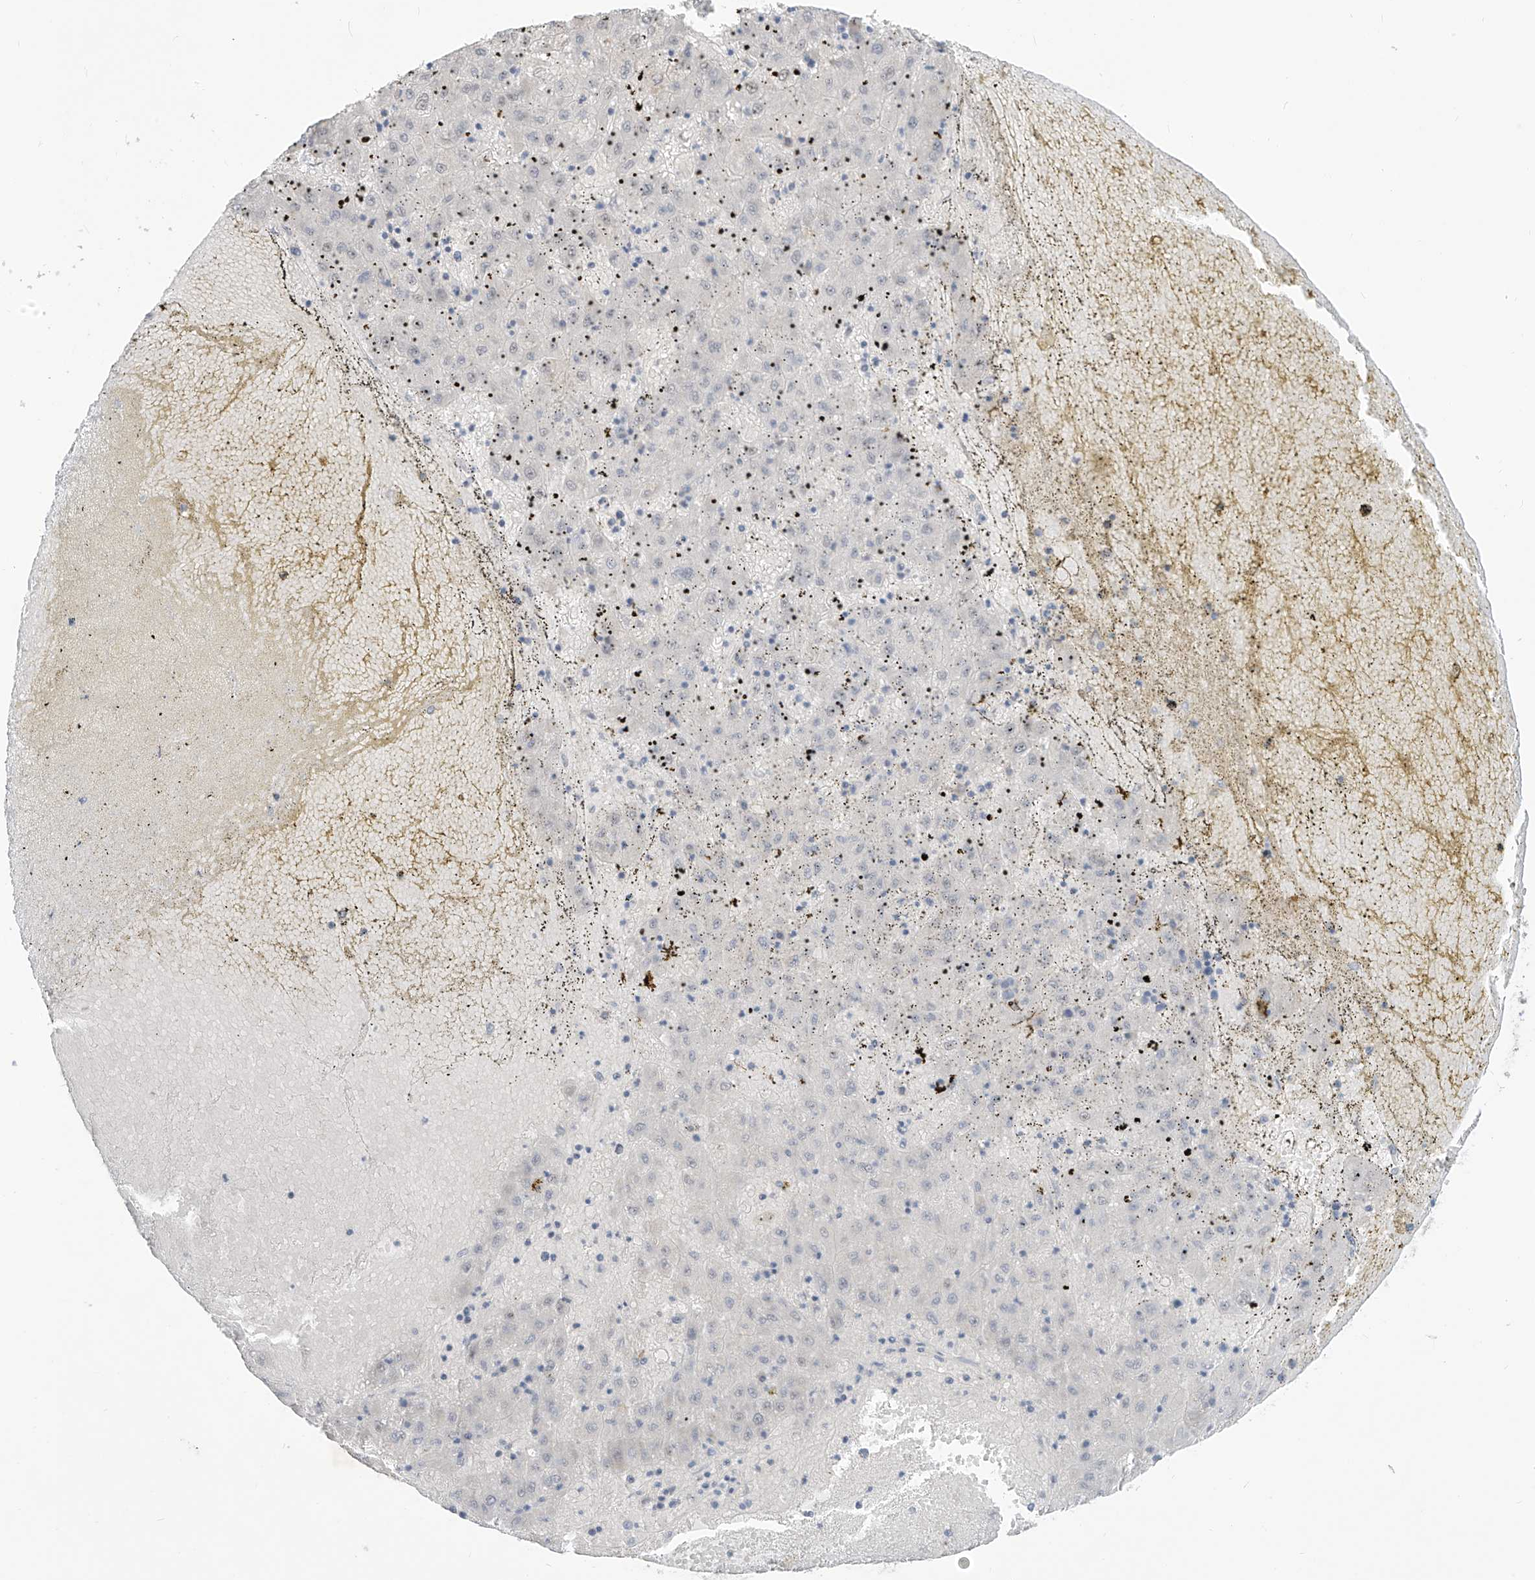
{"staining": {"intensity": "negative", "quantity": "none", "location": "none"}, "tissue": "liver cancer", "cell_type": "Tumor cells", "image_type": "cancer", "snomed": [{"axis": "morphology", "description": "Carcinoma, Hepatocellular, NOS"}, {"axis": "topography", "description": "Liver"}], "caption": "Tumor cells are negative for protein expression in human liver cancer.", "gene": "METAP1D", "patient": {"sex": "male", "age": 72}}